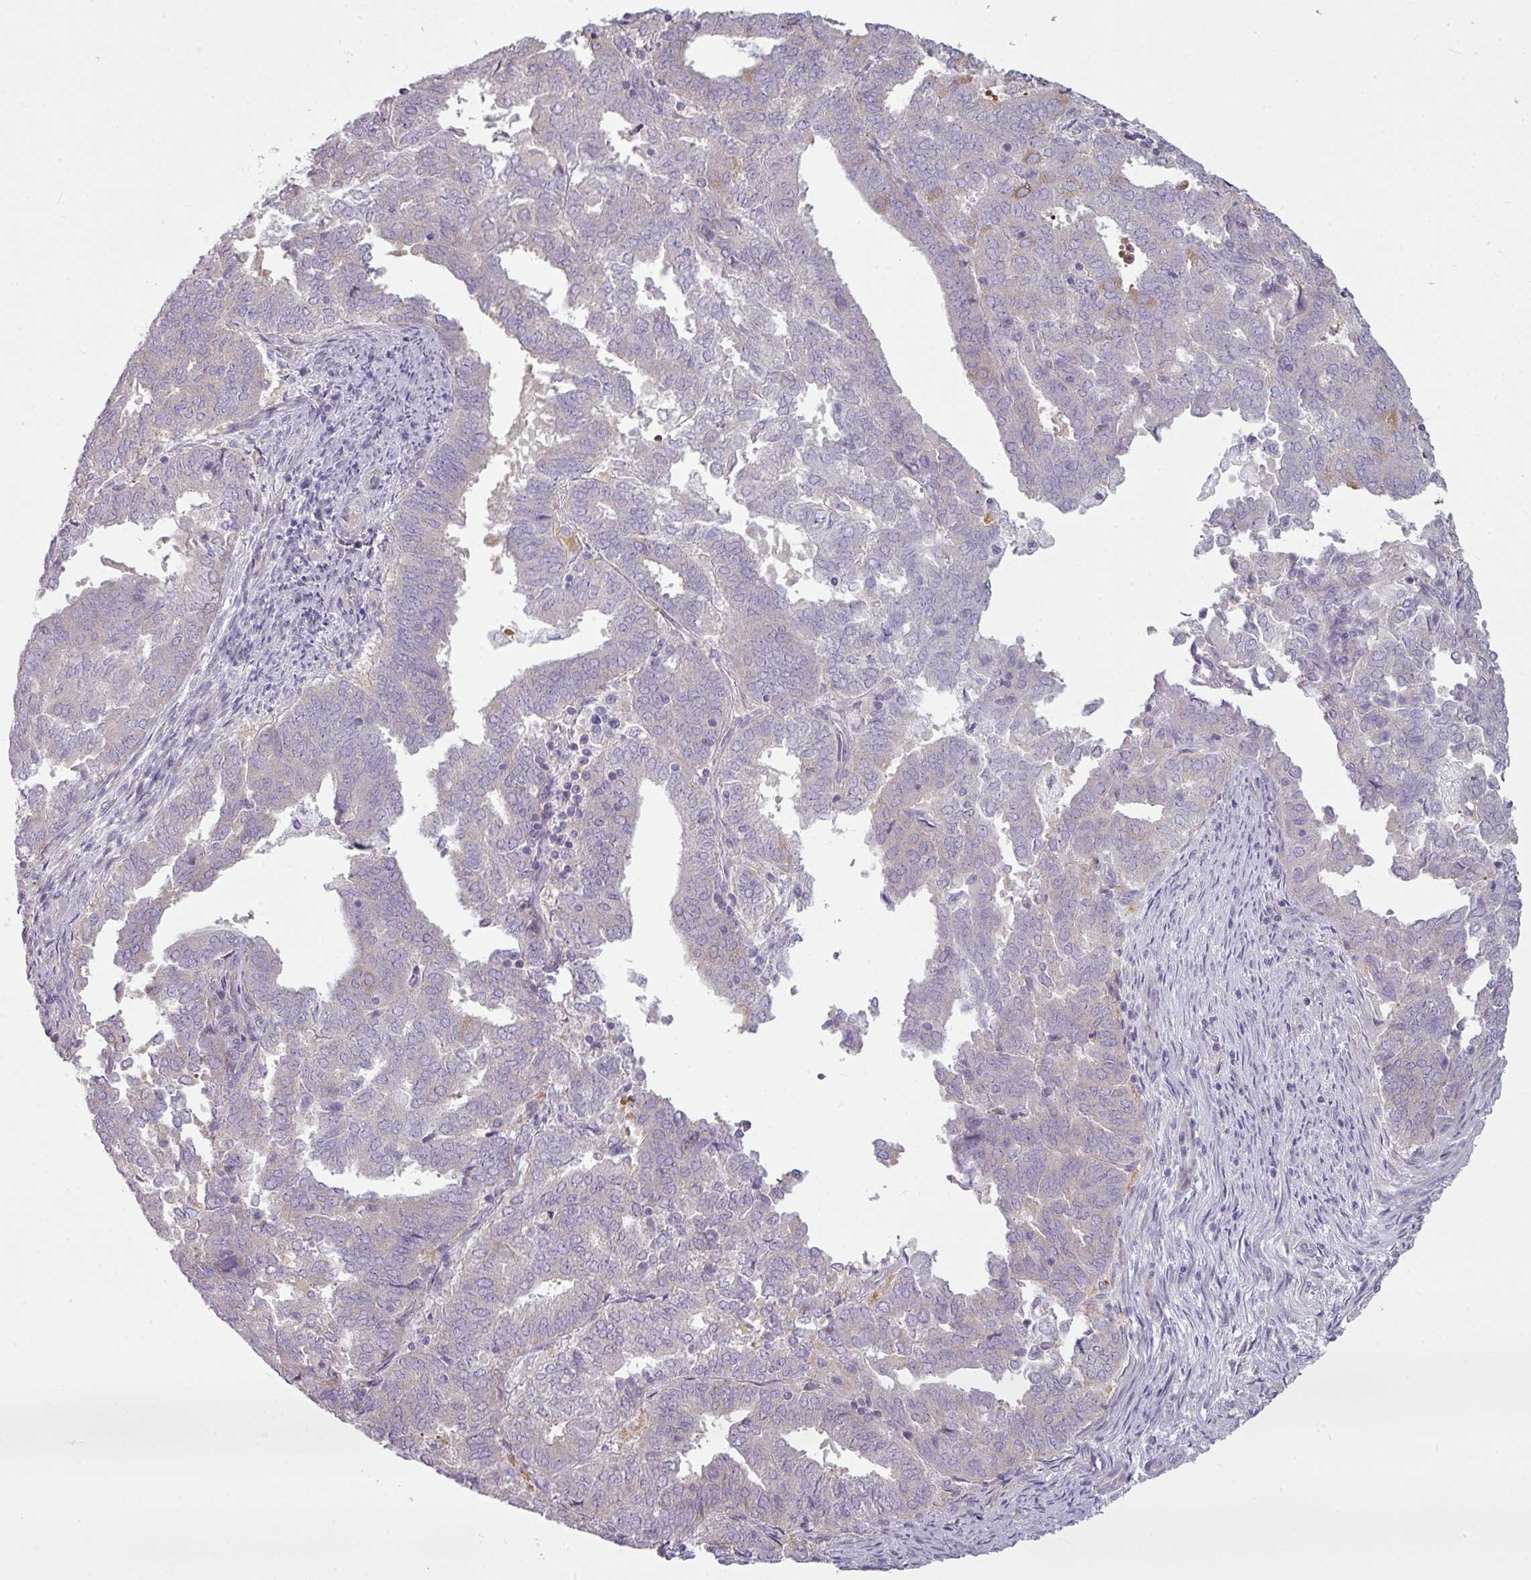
{"staining": {"intensity": "negative", "quantity": "none", "location": "none"}, "tissue": "endometrial cancer", "cell_type": "Tumor cells", "image_type": "cancer", "snomed": [{"axis": "morphology", "description": "Adenocarcinoma, NOS"}, {"axis": "topography", "description": "Endometrium"}], "caption": "Human endometrial cancer (adenocarcinoma) stained for a protein using immunohistochemistry displays no staining in tumor cells.", "gene": "CAMK2B", "patient": {"sex": "female", "age": 72}}